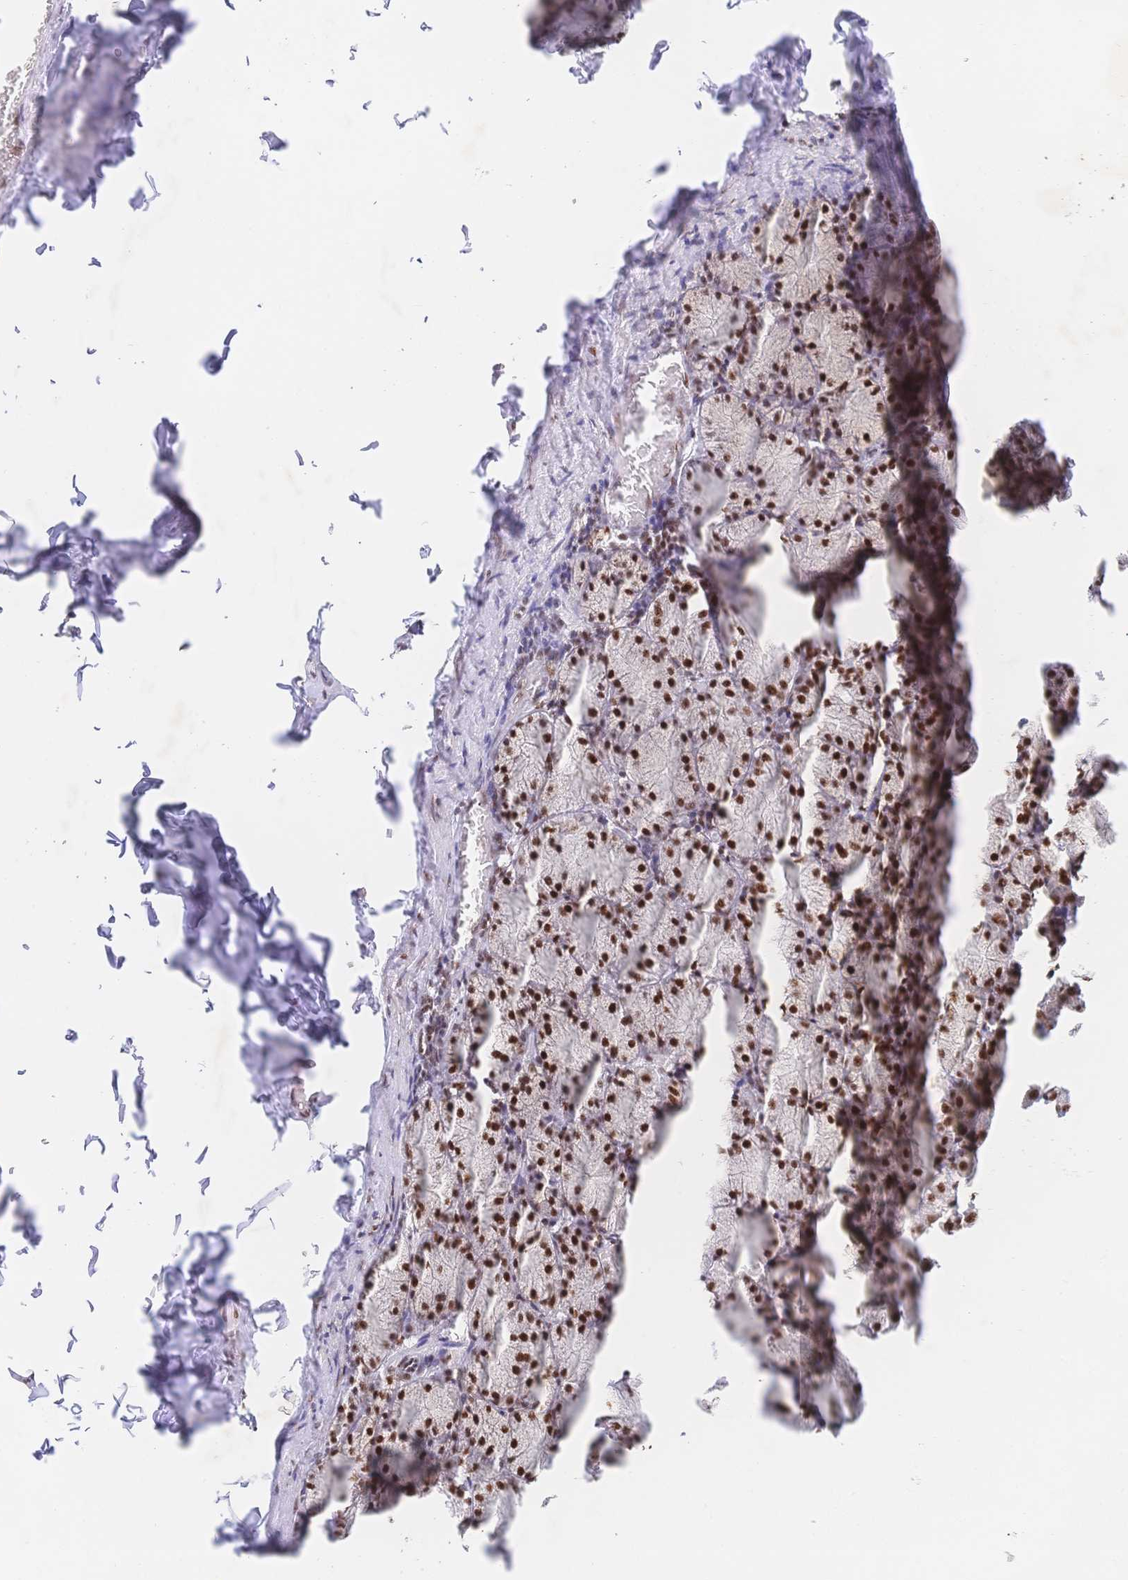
{"staining": {"intensity": "strong", "quantity": ">75%", "location": "nuclear"}, "tissue": "stomach", "cell_type": "Glandular cells", "image_type": "normal", "snomed": [{"axis": "morphology", "description": "Normal tissue, NOS"}, {"axis": "topography", "description": "Stomach, upper"}], "caption": "Glandular cells reveal strong nuclear positivity in about >75% of cells in normal stomach. Using DAB (3,3'-diaminobenzidine) (brown) and hematoxylin (blue) stains, captured at high magnification using brightfield microscopy.", "gene": "SRSF1", "patient": {"sex": "female", "age": 56}}